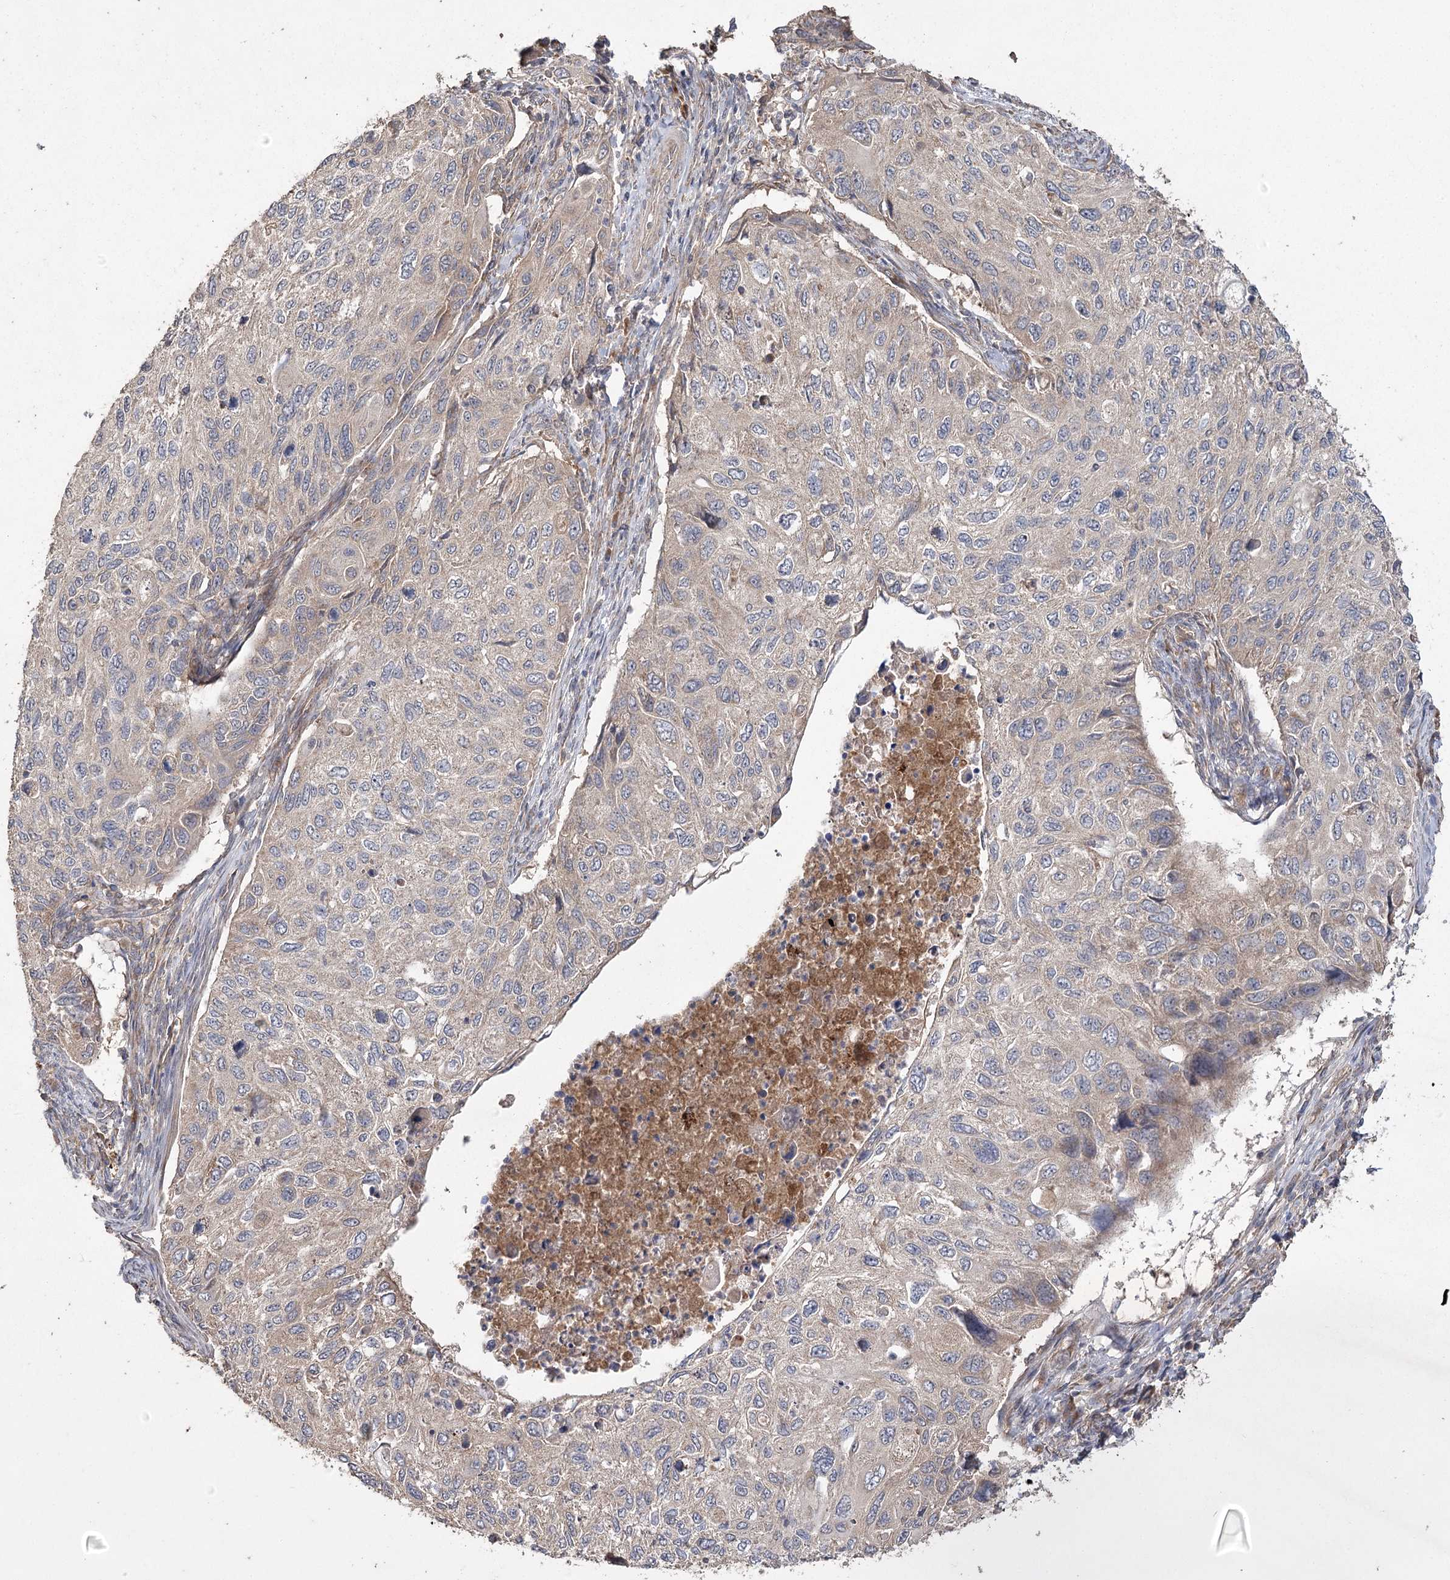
{"staining": {"intensity": "weak", "quantity": "<25%", "location": "cytoplasmic/membranous"}, "tissue": "cervical cancer", "cell_type": "Tumor cells", "image_type": "cancer", "snomed": [{"axis": "morphology", "description": "Squamous cell carcinoma, NOS"}, {"axis": "topography", "description": "Cervix"}], "caption": "Tumor cells show no significant protein expression in cervical squamous cell carcinoma.", "gene": "RIN2", "patient": {"sex": "female", "age": 70}}